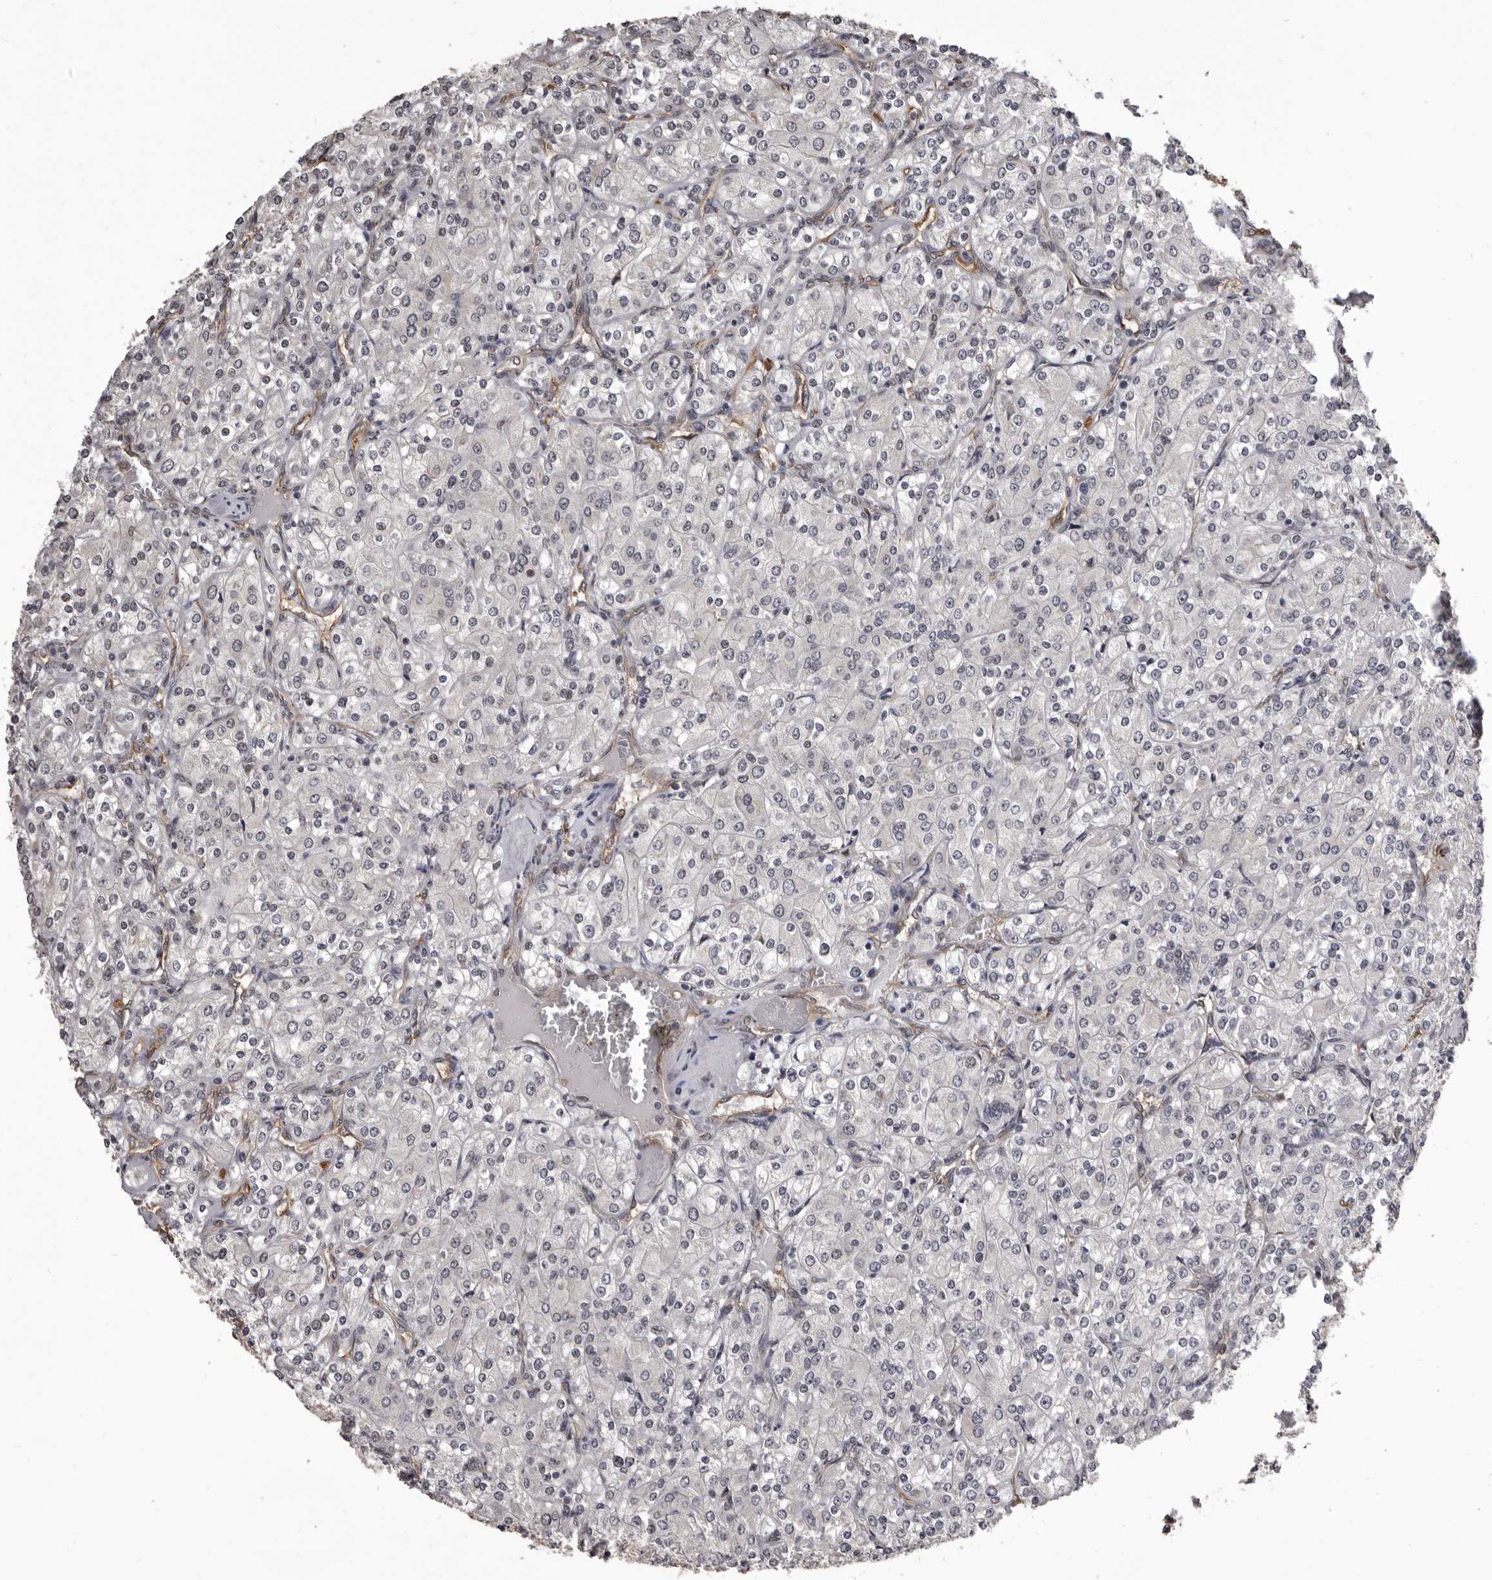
{"staining": {"intensity": "weak", "quantity": "<25%", "location": "cytoplasmic/membranous"}, "tissue": "renal cancer", "cell_type": "Tumor cells", "image_type": "cancer", "snomed": [{"axis": "morphology", "description": "Adenocarcinoma, NOS"}, {"axis": "topography", "description": "Kidney"}], "caption": "IHC of human renal adenocarcinoma reveals no staining in tumor cells.", "gene": "ADAMTS20", "patient": {"sex": "male", "age": 77}}